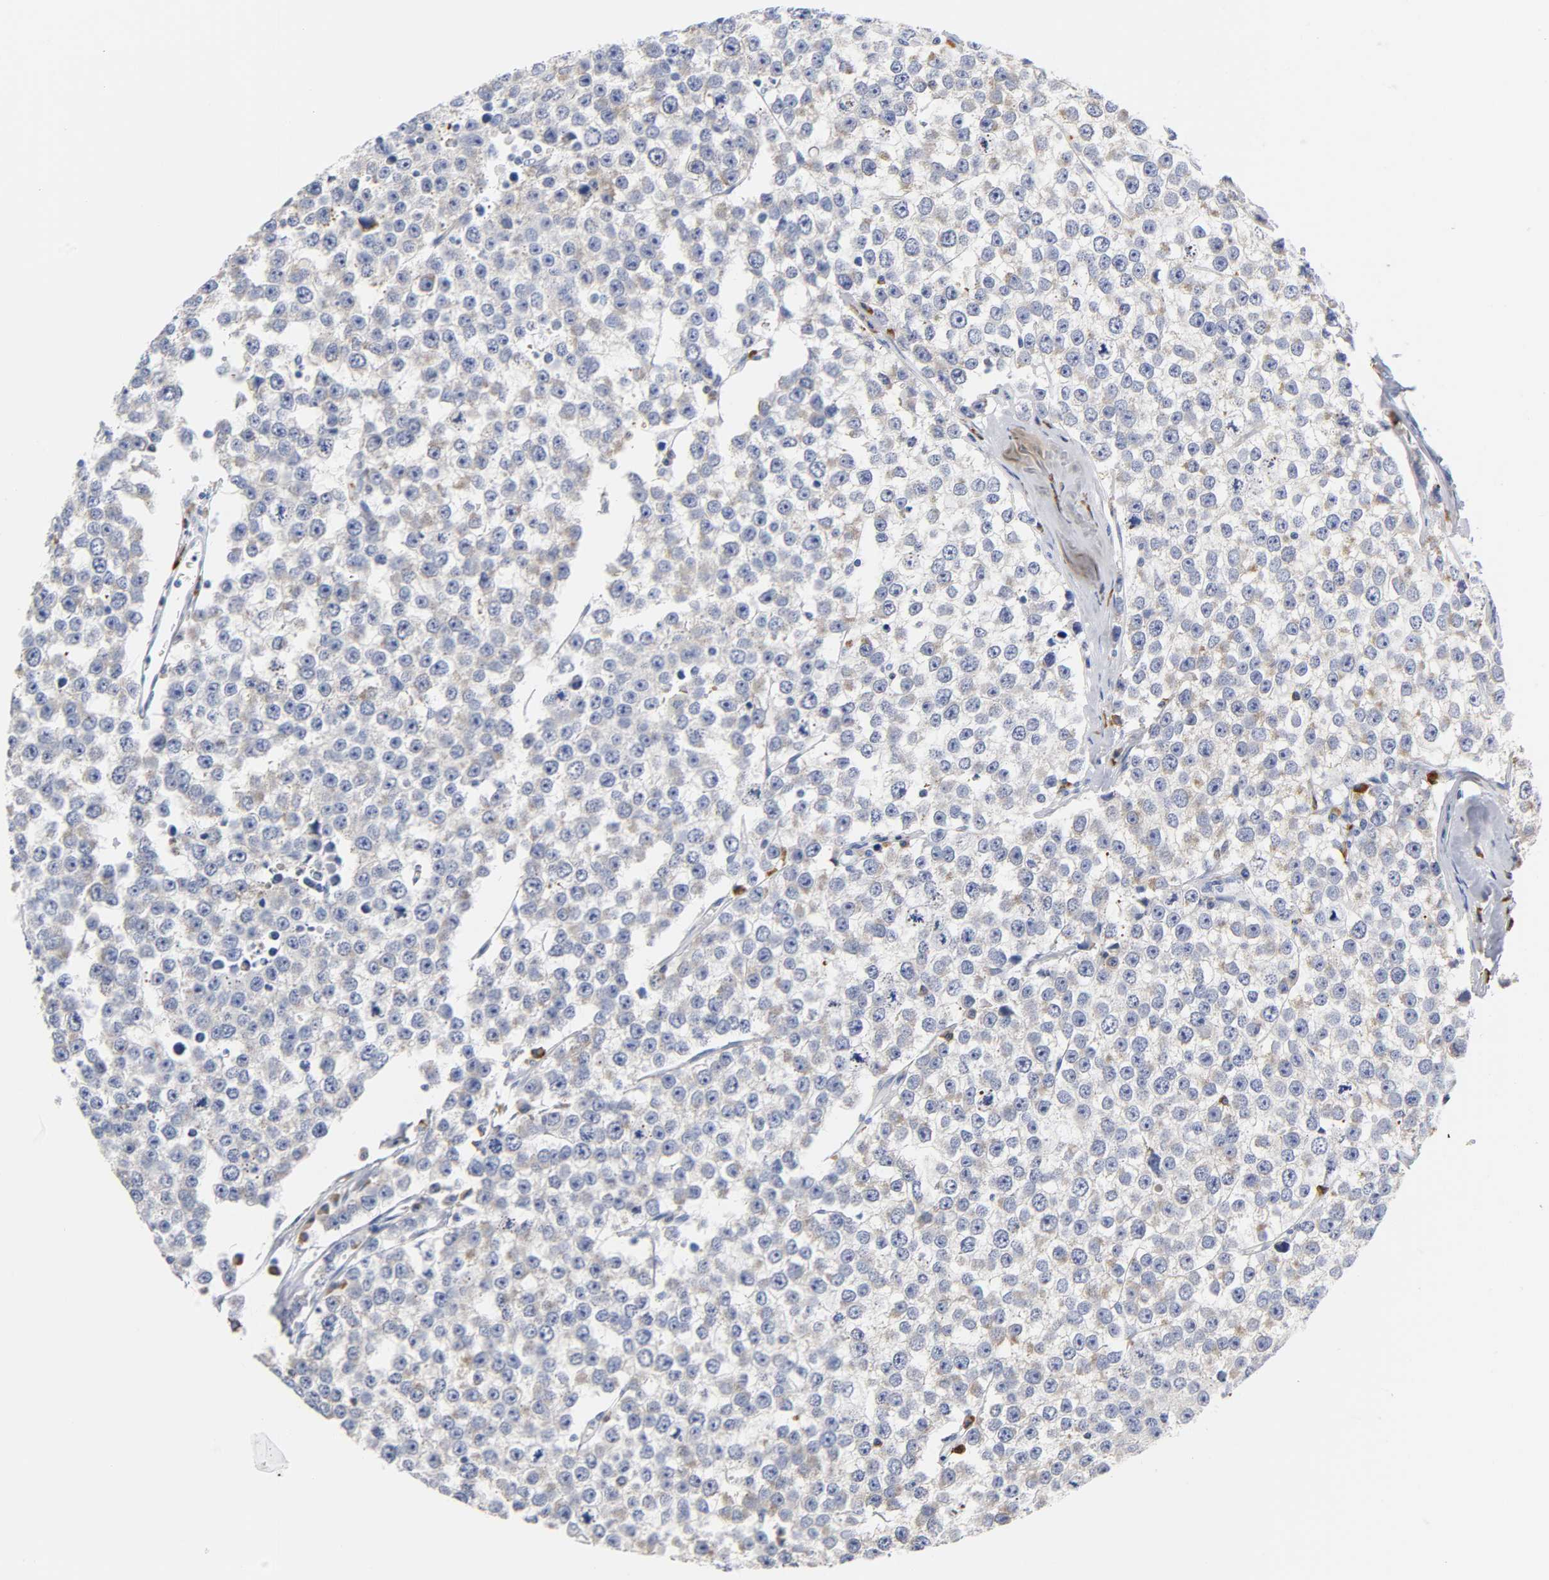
{"staining": {"intensity": "weak", "quantity": "25%-75%", "location": "cytoplasmic/membranous"}, "tissue": "testis cancer", "cell_type": "Tumor cells", "image_type": "cancer", "snomed": [{"axis": "morphology", "description": "Seminoma, NOS"}, {"axis": "morphology", "description": "Carcinoma, Embryonal, NOS"}, {"axis": "topography", "description": "Testis"}], "caption": "An image showing weak cytoplasmic/membranous positivity in about 25%-75% of tumor cells in testis embryonal carcinoma, as visualized by brown immunohistochemical staining.", "gene": "REL", "patient": {"sex": "male", "age": 52}}